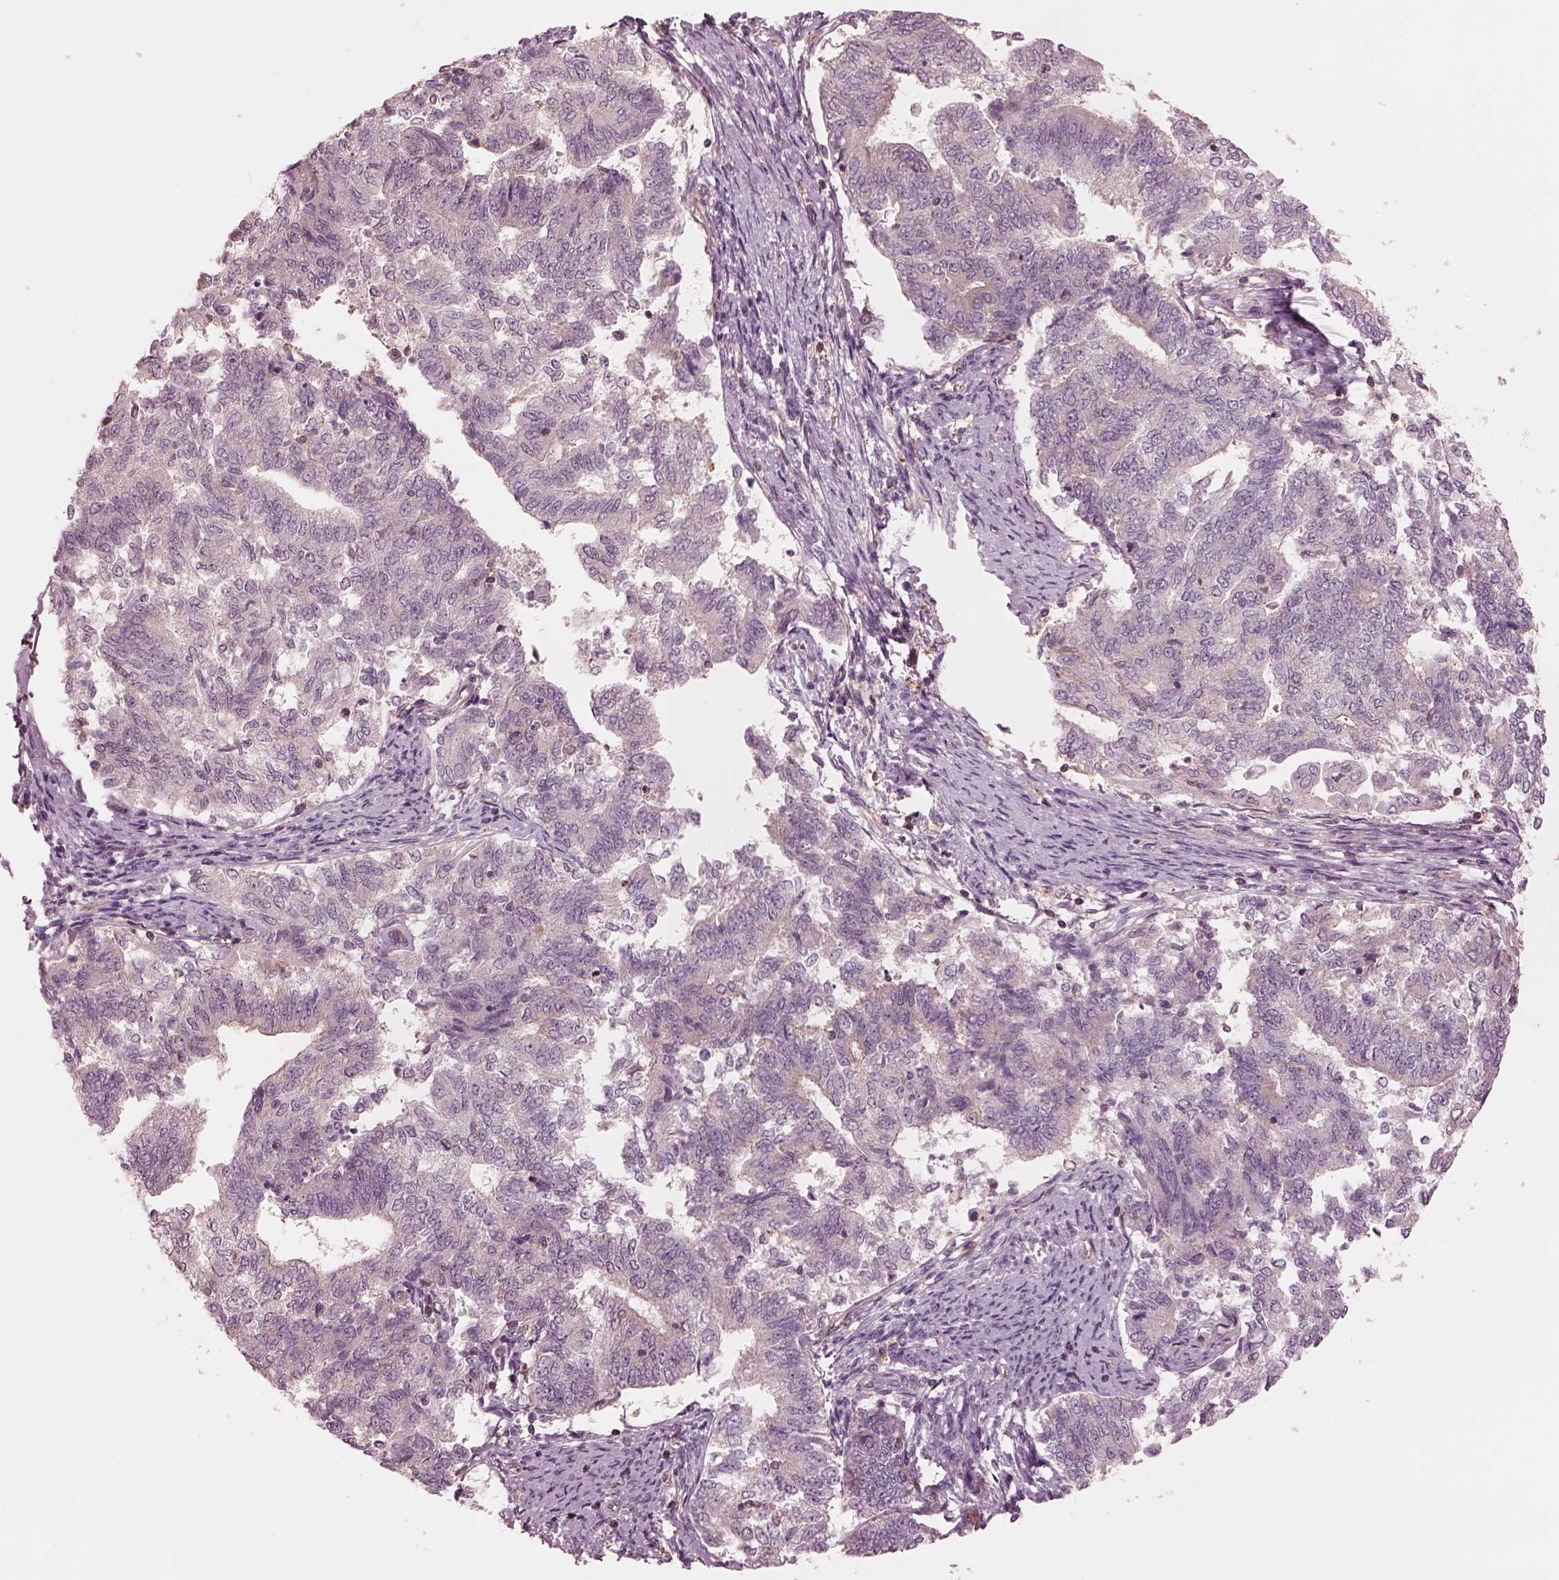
{"staining": {"intensity": "negative", "quantity": "none", "location": "none"}, "tissue": "endometrial cancer", "cell_type": "Tumor cells", "image_type": "cancer", "snomed": [{"axis": "morphology", "description": "Adenocarcinoma, NOS"}, {"axis": "topography", "description": "Endometrium"}], "caption": "Immunohistochemical staining of human adenocarcinoma (endometrial) reveals no significant positivity in tumor cells. (DAB (3,3'-diaminobenzidine) immunohistochemistry, high magnification).", "gene": "STK33", "patient": {"sex": "female", "age": 65}}